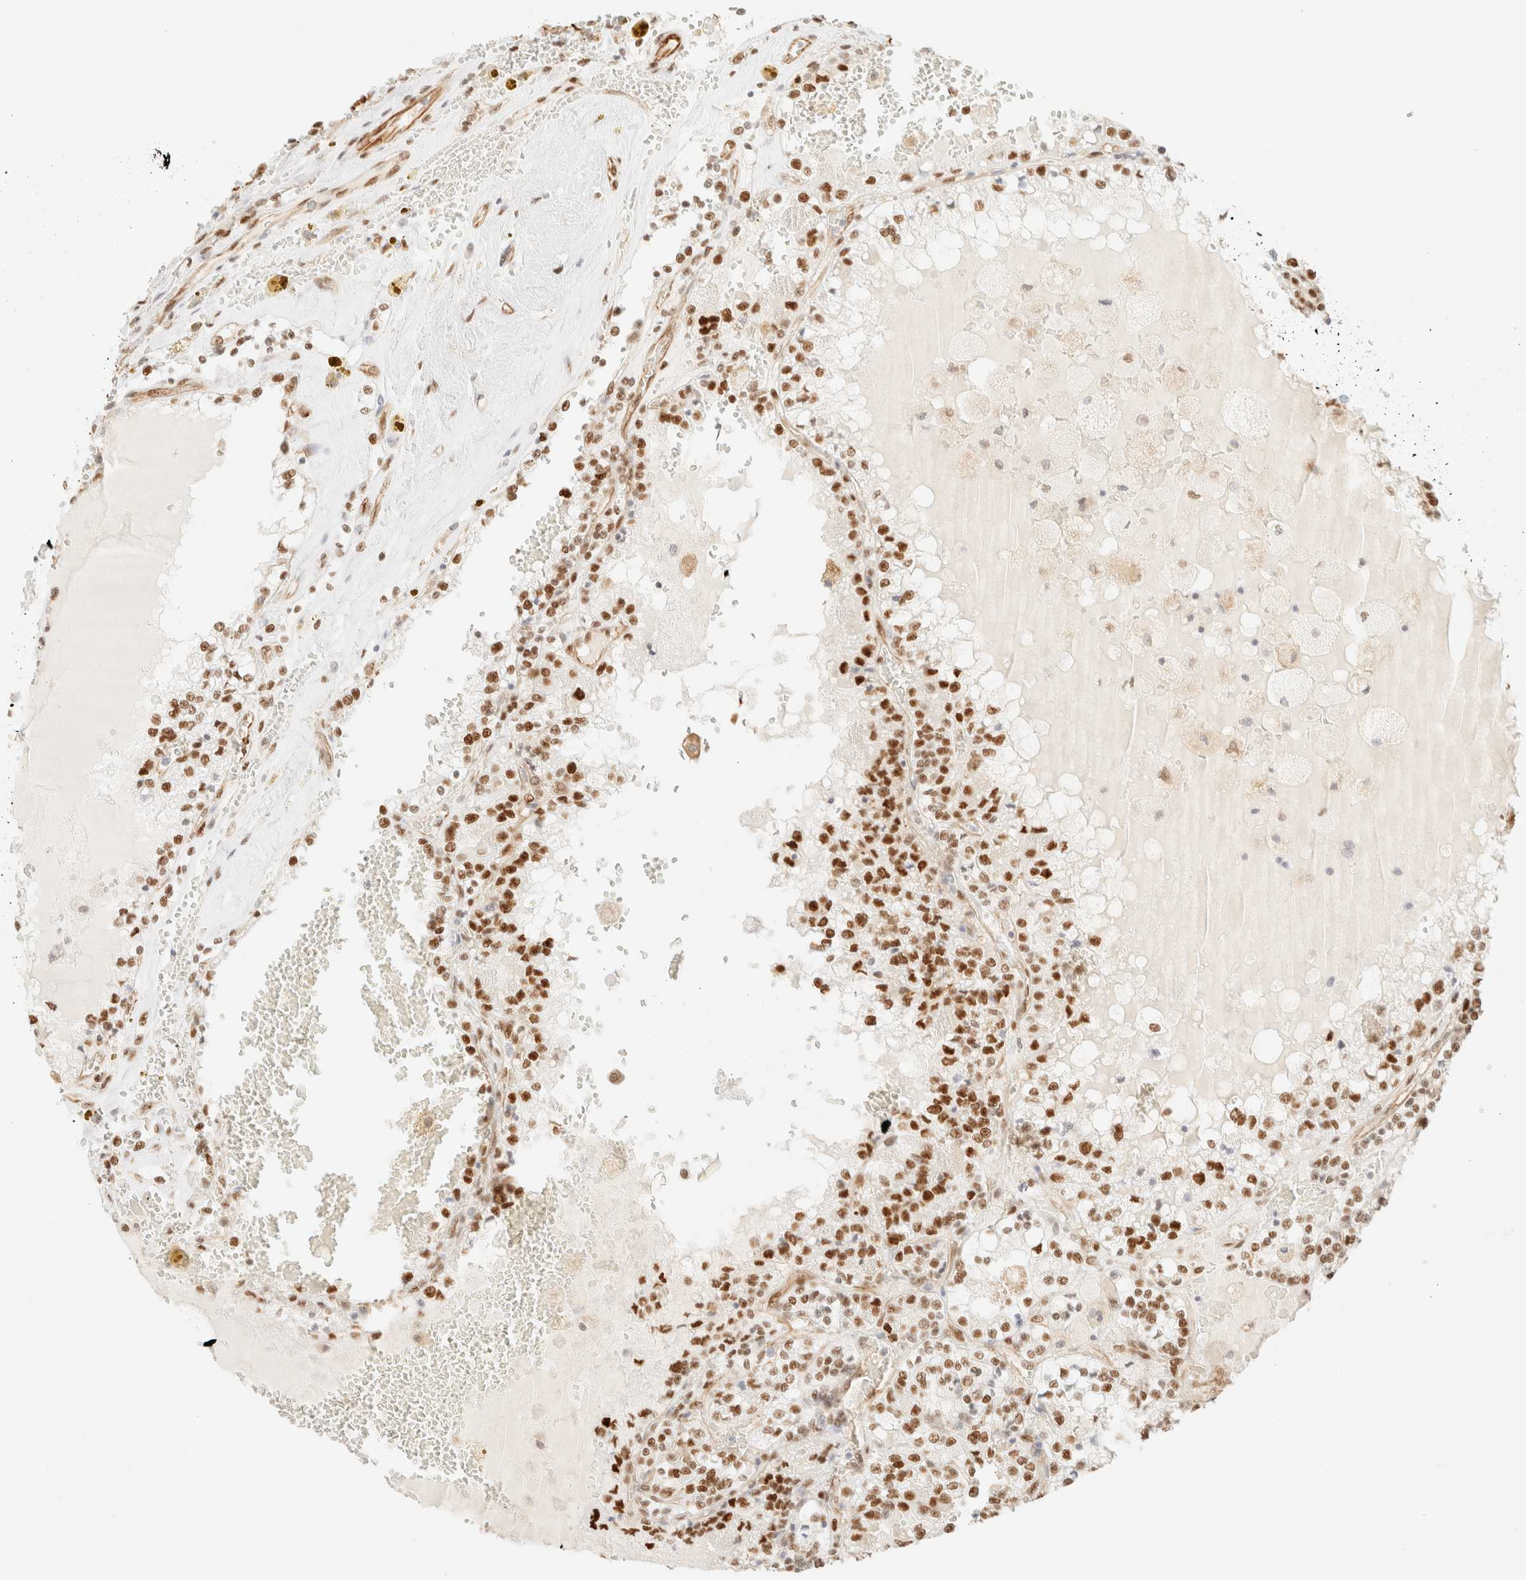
{"staining": {"intensity": "strong", "quantity": ">75%", "location": "nuclear"}, "tissue": "renal cancer", "cell_type": "Tumor cells", "image_type": "cancer", "snomed": [{"axis": "morphology", "description": "Adenocarcinoma, NOS"}, {"axis": "topography", "description": "Kidney"}], "caption": "A micrograph showing strong nuclear positivity in about >75% of tumor cells in renal cancer, as visualized by brown immunohistochemical staining.", "gene": "ZSCAN18", "patient": {"sex": "female", "age": 56}}